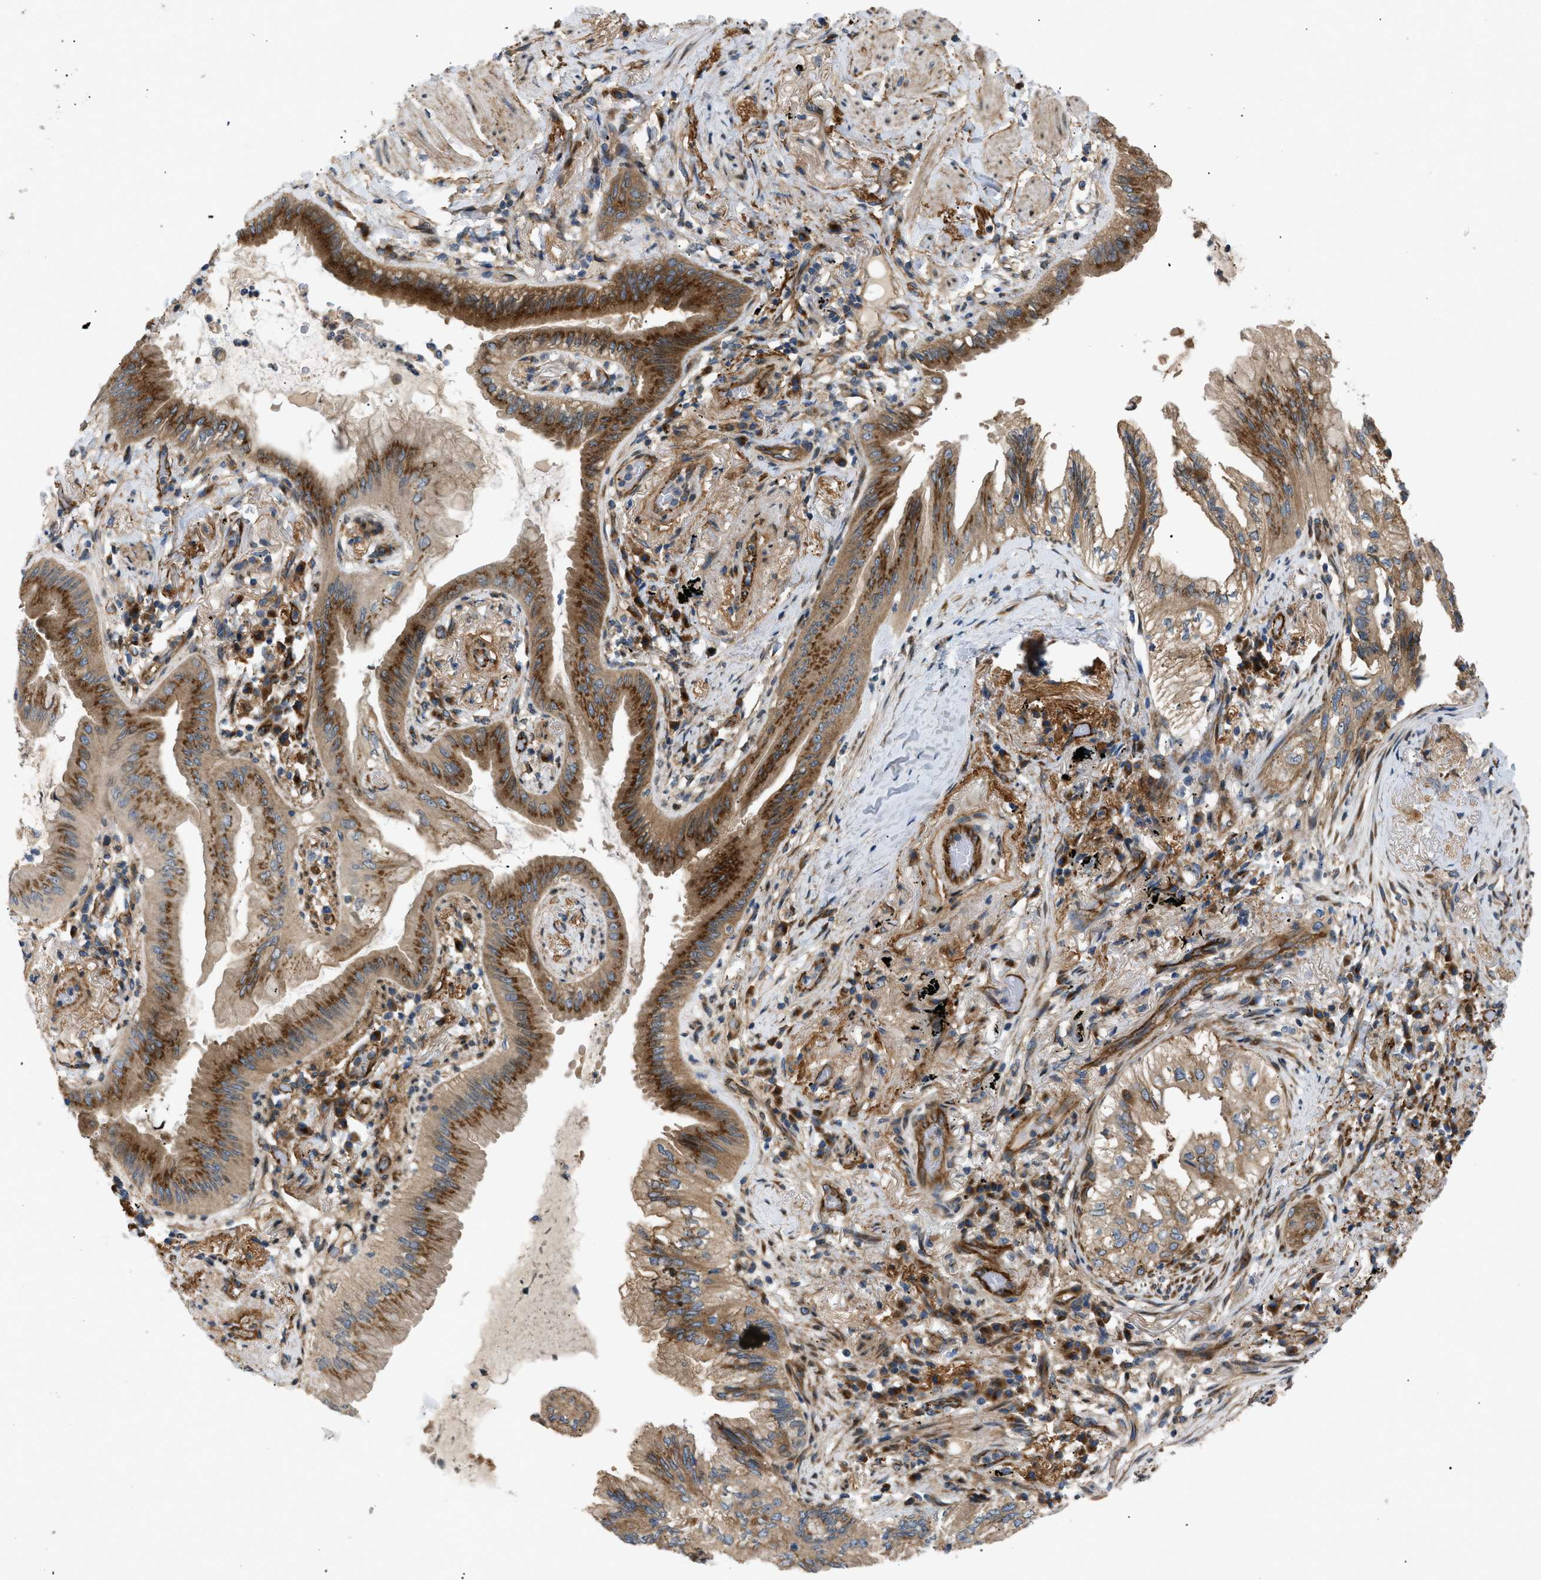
{"staining": {"intensity": "moderate", "quantity": ">75%", "location": "cytoplasmic/membranous"}, "tissue": "lung cancer", "cell_type": "Tumor cells", "image_type": "cancer", "snomed": [{"axis": "morphology", "description": "Normal tissue, NOS"}, {"axis": "morphology", "description": "Adenocarcinoma, NOS"}, {"axis": "topography", "description": "Bronchus"}, {"axis": "topography", "description": "Lung"}], "caption": "Moderate cytoplasmic/membranous expression is appreciated in approximately >75% of tumor cells in lung cancer. The staining was performed using DAB, with brown indicating positive protein expression. Nuclei are stained blue with hematoxylin.", "gene": "LYSMD3", "patient": {"sex": "female", "age": 70}}